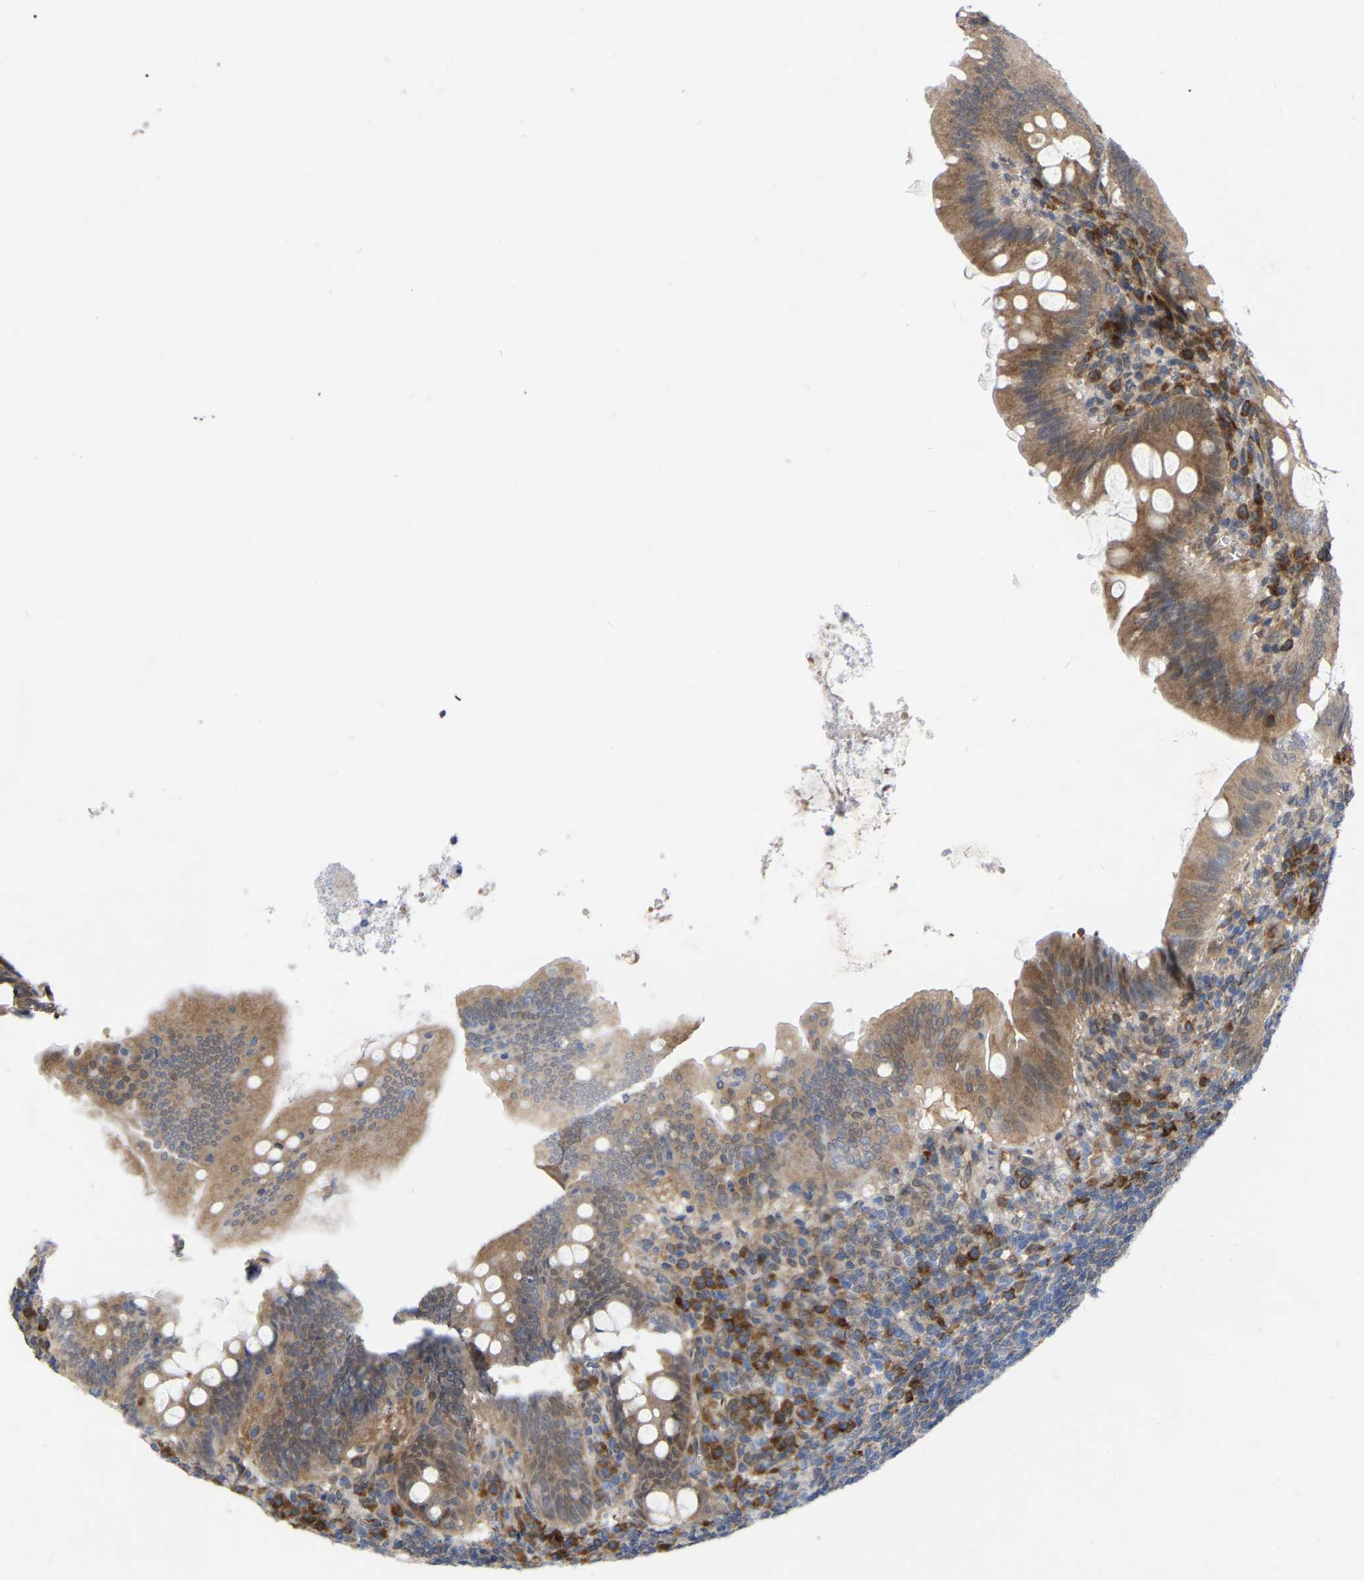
{"staining": {"intensity": "moderate", "quantity": ">75%", "location": "cytoplasmic/membranous"}, "tissue": "appendix", "cell_type": "Glandular cells", "image_type": "normal", "snomed": [{"axis": "morphology", "description": "Normal tissue, NOS"}, {"axis": "topography", "description": "Appendix"}], "caption": "Immunohistochemistry (DAB (3,3'-diaminobenzidine)) staining of benign human appendix displays moderate cytoplasmic/membranous protein staining in about >75% of glandular cells. (DAB = brown stain, brightfield microscopy at high magnification).", "gene": "UBE4B", "patient": {"sex": "male", "age": 56}}